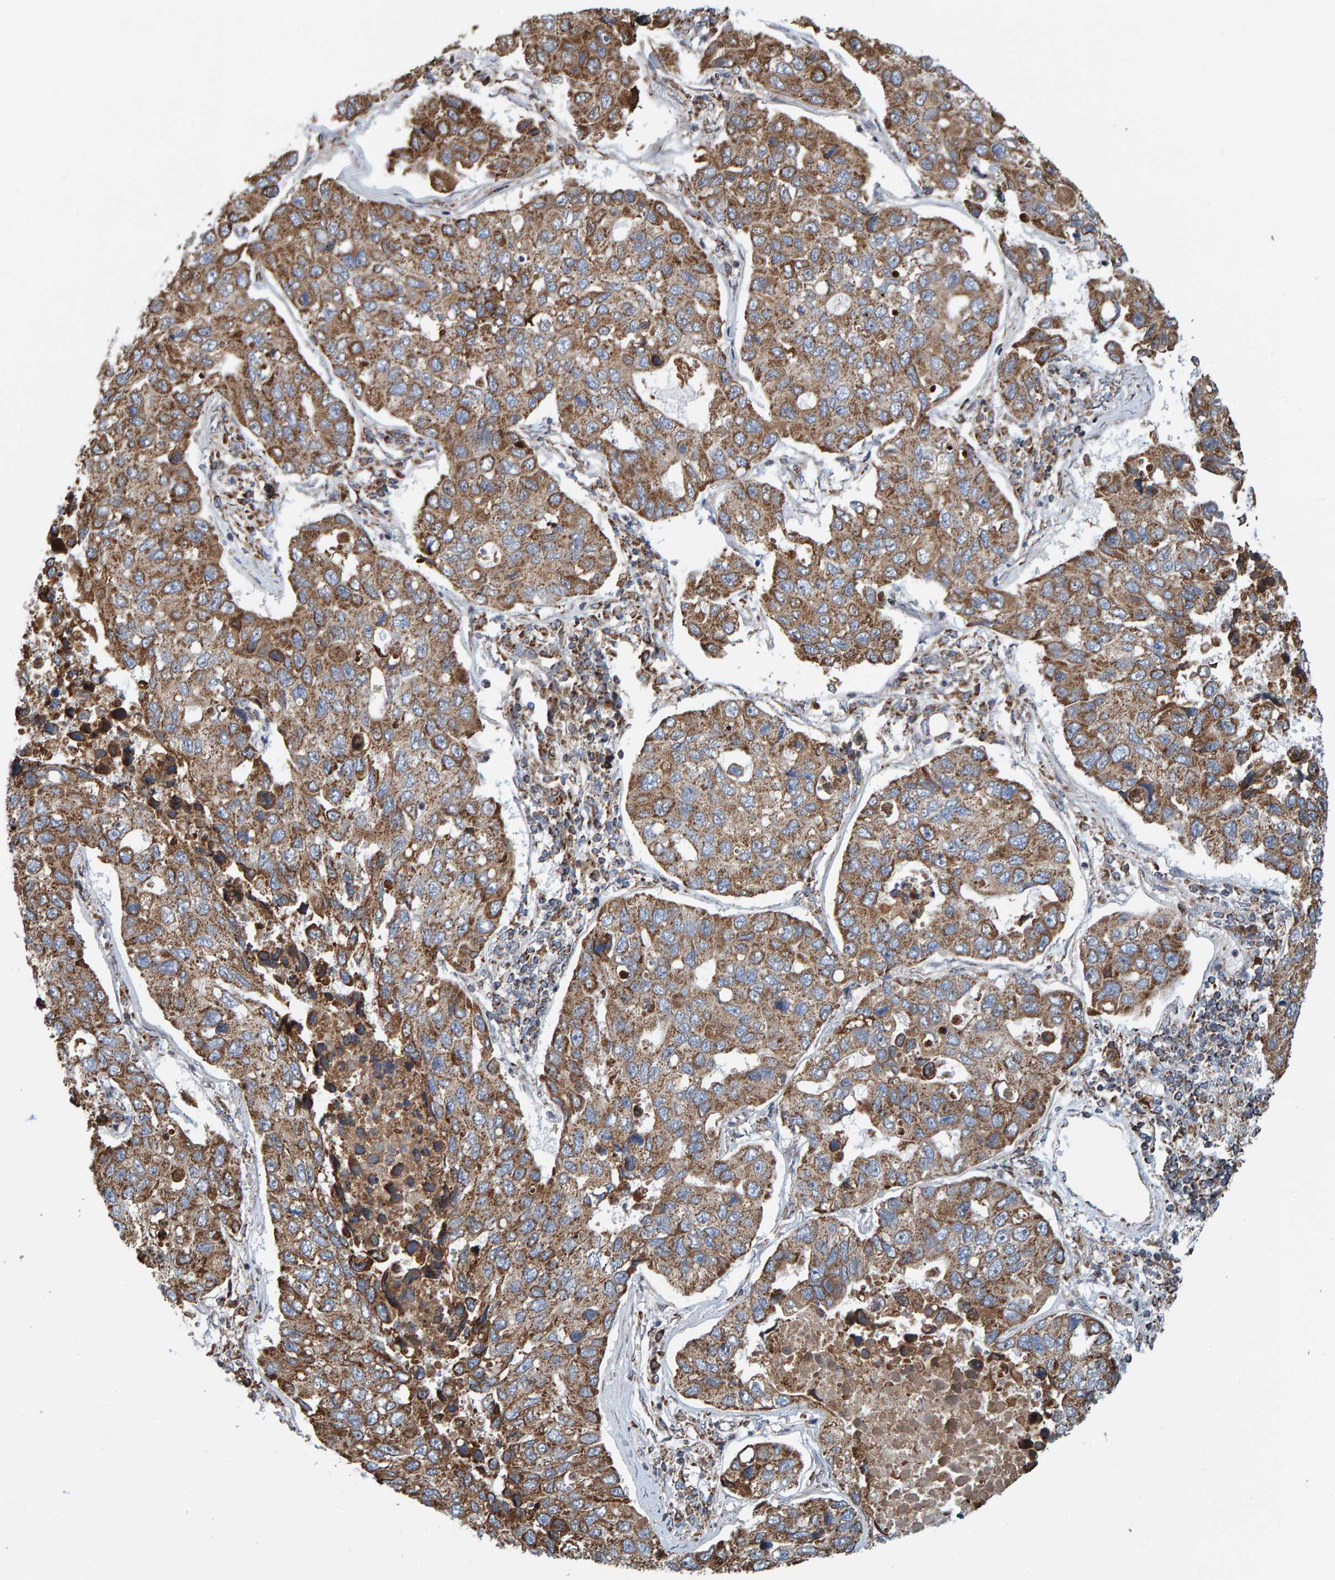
{"staining": {"intensity": "moderate", "quantity": ">75%", "location": "cytoplasmic/membranous"}, "tissue": "lung cancer", "cell_type": "Tumor cells", "image_type": "cancer", "snomed": [{"axis": "morphology", "description": "Adenocarcinoma, NOS"}, {"axis": "topography", "description": "Lung"}], "caption": "Human lung cancer (adenocarcinoma) stained with a brown dye demonstrates moderate cytoplasmic/membranous positive positivity in about >75% of tumor cells.", "gene": "MRPL45", "patient": {"sex": "male", "age": 64}}